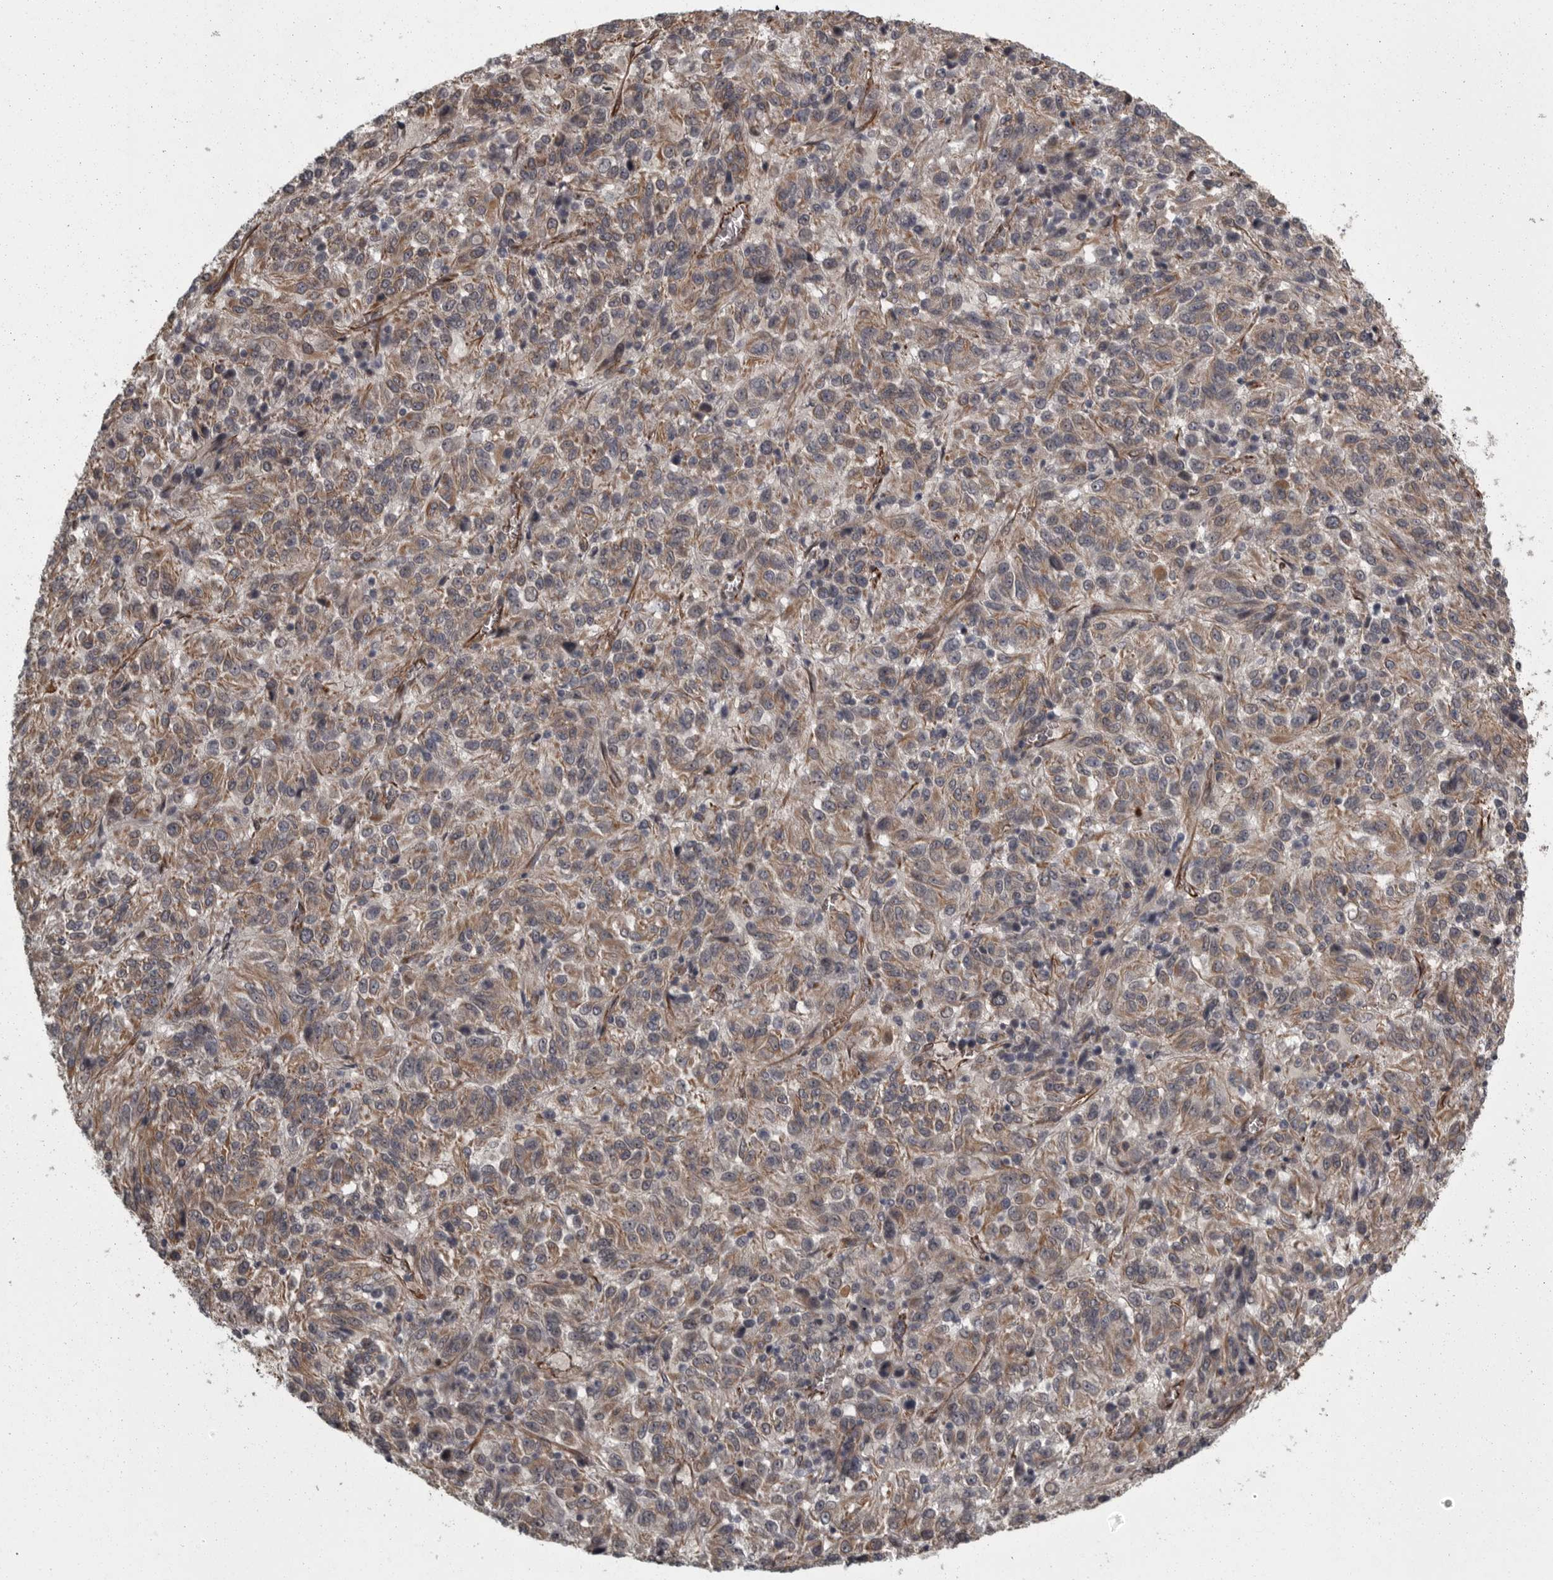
{"staining": {"intensity": "weak", "quantity": ">75%", "location": "cytoplasmic/membranous"}, "tissue": "melanoma", "cell_type": "Tumor cells", "image_type": "cancer", "snomed": [{"axis": "morphology", "description": "Malignant melanoma, Metastatic site"}, {"axis": "topography", "description": "Lung"}], "caption": "High-power microscopy captured an immunohistochemistry (IHC) image of malignant melanoma (metastatic site), revealing weak cytoplasmic/membranous positivity in about >75% of tumor cells. (IHC, brightfield microscopy, high magnification).", "gene": "FAAP100", "patient": {"sex": "male", "age": 64}}